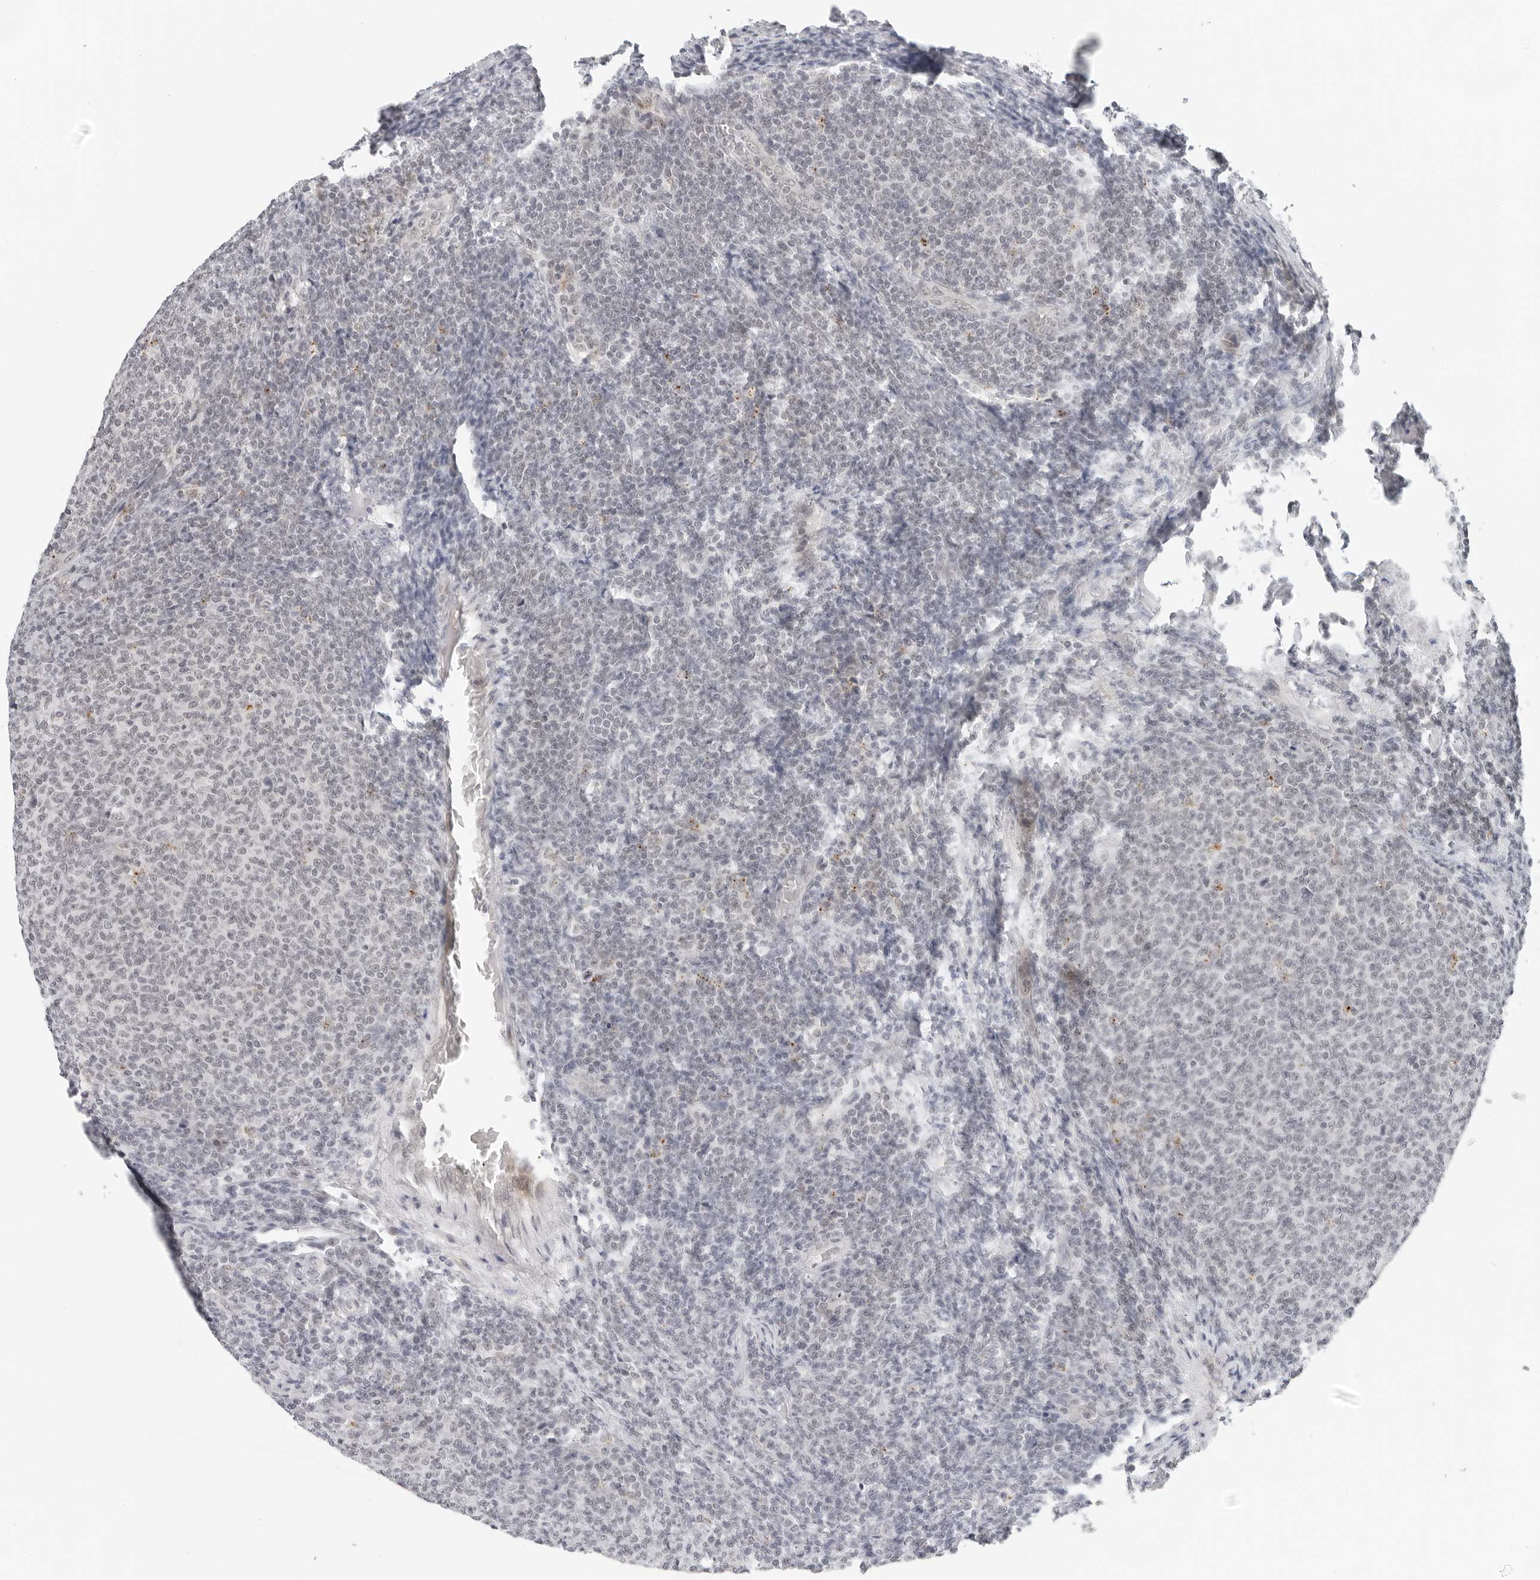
{"staining": {"intensity": "negative", "quantity": "none", "location": "none"}, "tissue": "lymphoma", "cell_type": "Tumor cells", "image_type": "cancer", "snomed": [{"axis": "morphology", "description": "Malignant lymphoma, non-Hodgkin's type, Low grade"}, {"axis": "topography", "description": "Lymph node"}], "caption": "Immunohistochemistry (IHC) histopathology image of neoplastic tissue: human lymphoma stained with DAB demonstrates no significant protein staining in tumor cells. (DAB IHC, high magnification).", "gene": "TOX4", "patient": {"sex": "male", "age": 66}}